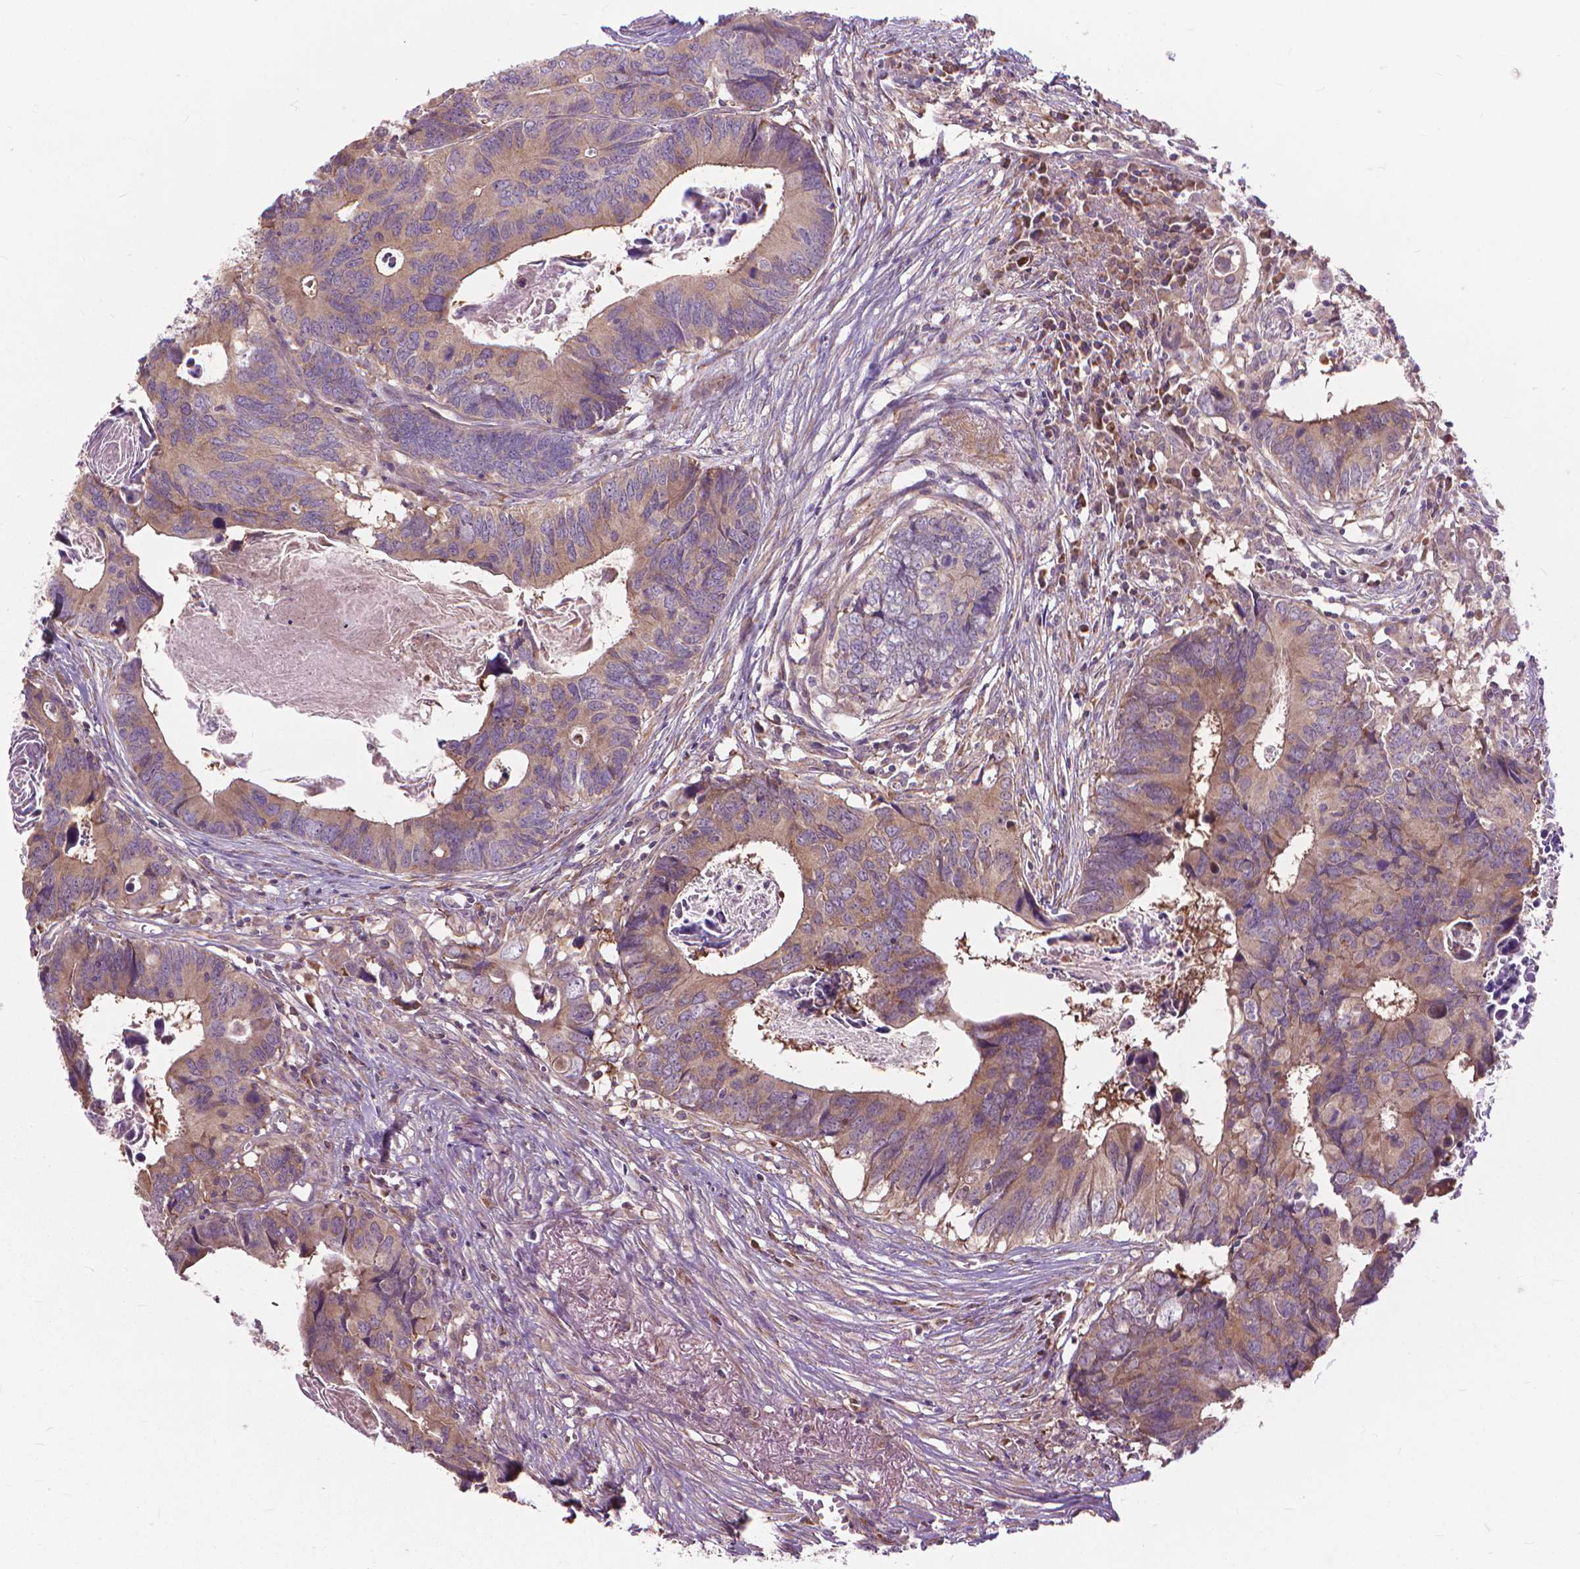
{"staining": {"intensity": "moderate", "quantity": ">75%", "location": "cytoplasmic/membranous"}, "tissue": "colorectal cancer", "cell_type": "Tumor cells", "image_type": "cancer", "snomed": [{"axis": "morphology", "description": "Adenocarcinoma, NOS"}, {"axis": "topography", "description": "Colon"}], "caption": "A brown stain shows moderate cytoplasmic/membranous staining of a protein in colorectal adenocarcinoma tumor cells.", "gene": "NUDT1", "patient": {"sex": "female", "age": 82}}